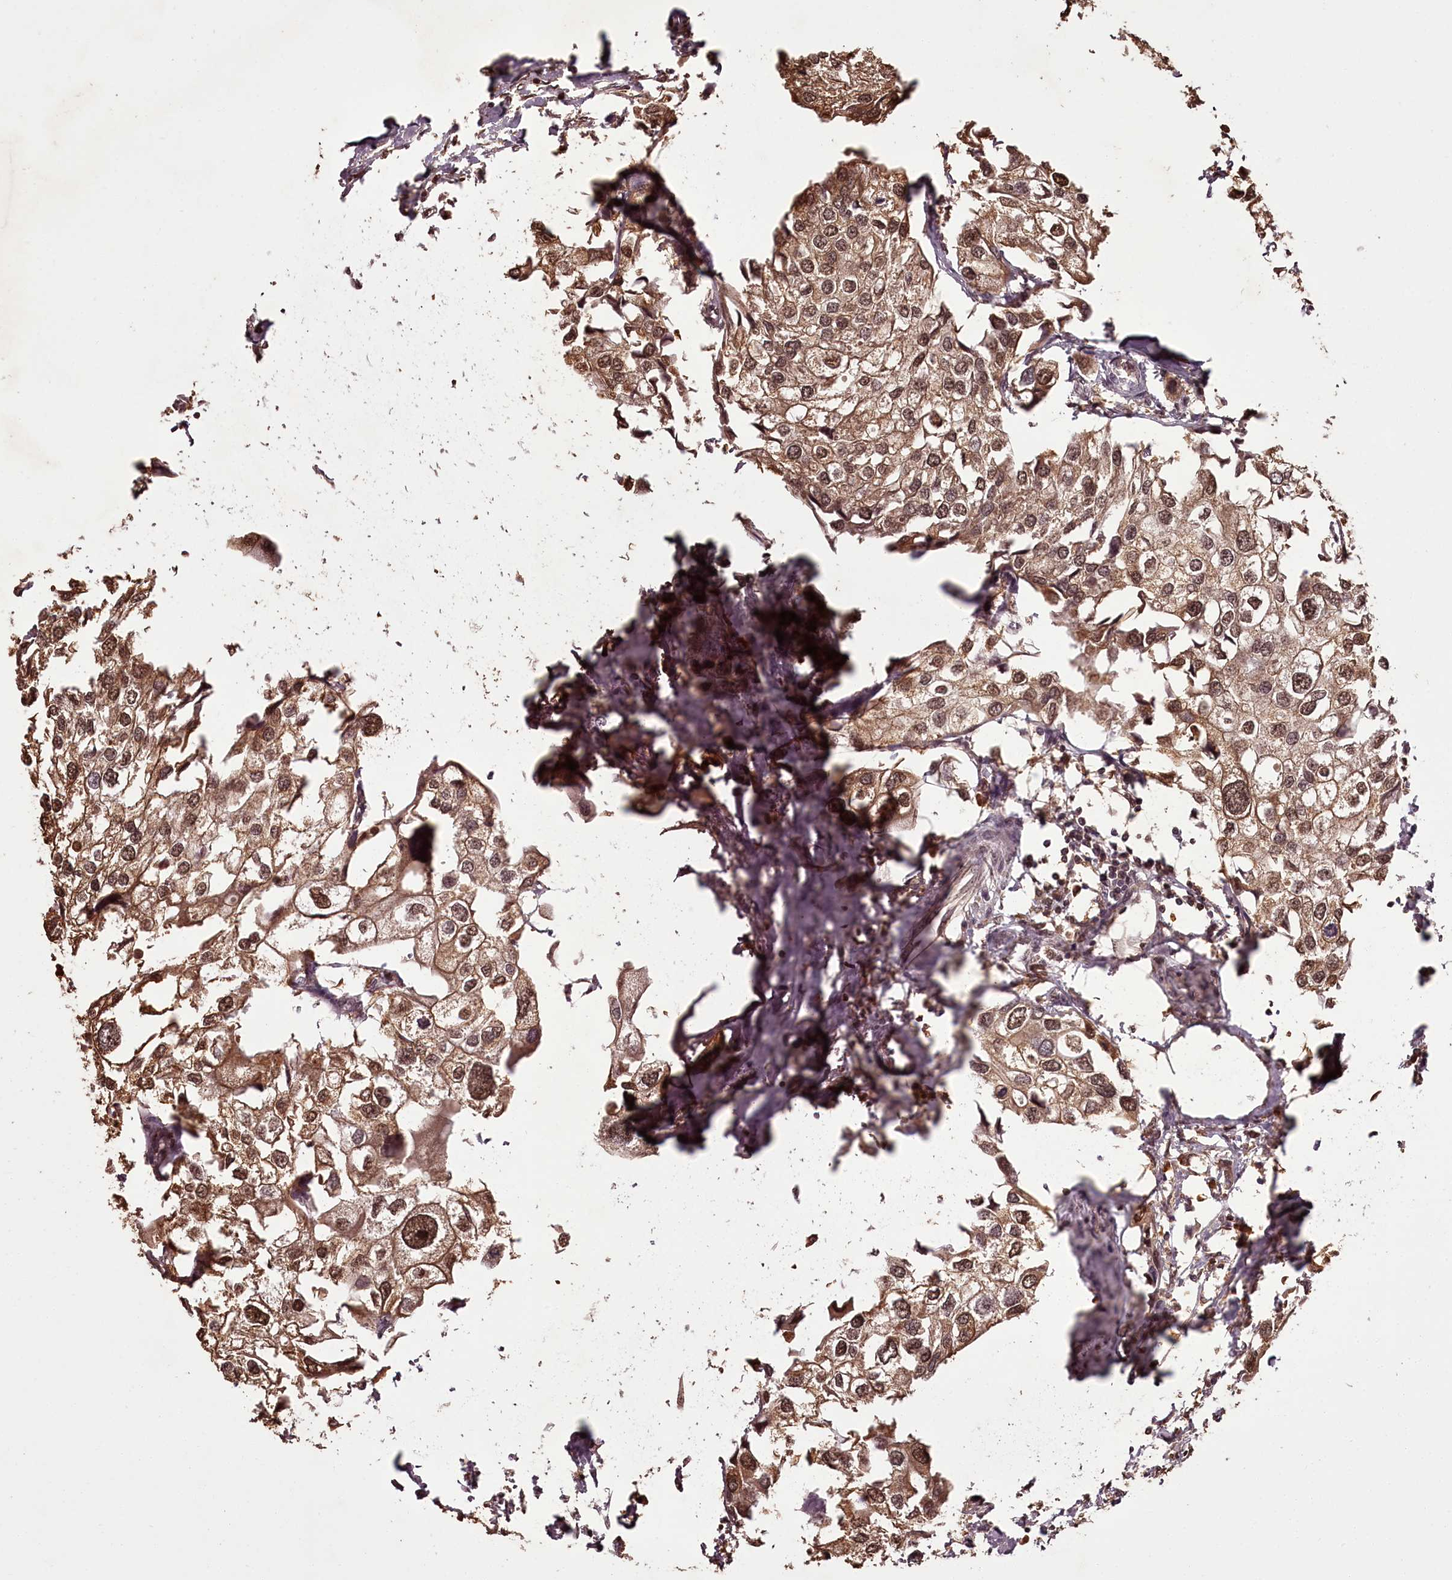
{"staining": {"intensity": "moderate", "quantity": ">75%", "location": "cytoplasmic/membranous,nuclear"}, "tissue": "urothelial cancer", "cell_type": "Tumor cells", "image_type": "cancer", "snomed": [{"axis": "morphology", "description": "Urothelial carcinoma, High grade"}, {"axis": "topography", "description": "Urinary bladder"}], "caption": "A medium amount of moderate cytoplasmic/membranous and nuclear staining is appreciated in approximately >75% of tumor cells in urothelial carcinoma (high-grade) tissue.", "gene": "NPRL2", "patient": {"sex": "male", "age": 64}}